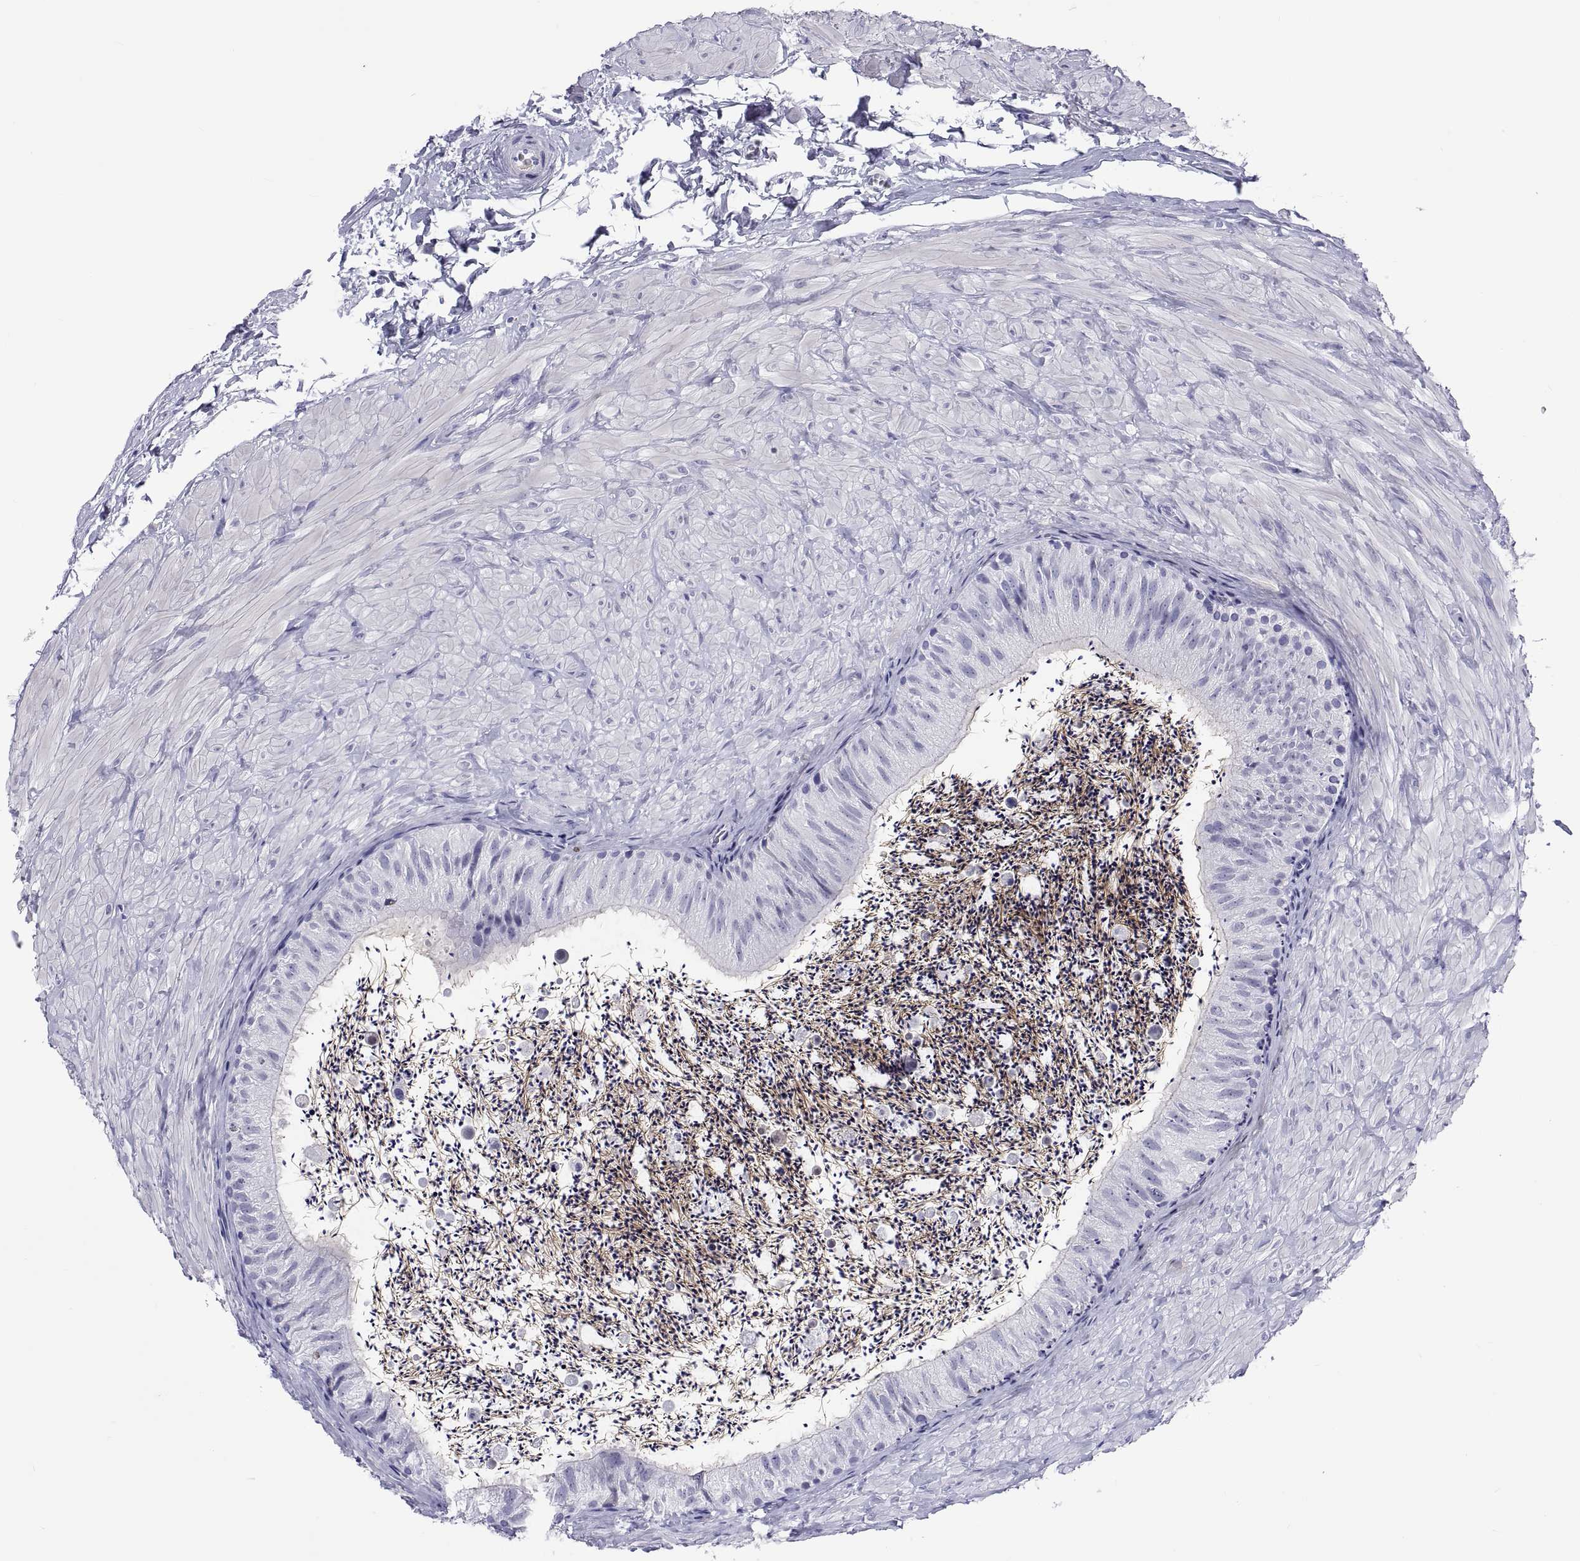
{"staining": {"intensity": "negative", "quantity": "none", "location": "none"}, "tissue": "epididymis", "cell_type": "Glandular cells", "image_type": "normal", "snomed": [{"axis": "morphology", "description": "Normal tissue, NOS"}, {"axis": "topography", "description": "Epididymis"}], "caption": "Glandular cells are negative for brown protein staining in unremarkable epididymis. The staining was performed using DAB (3,3'-diaminobenzidine) to visualize the protein expression in brown, while the nuclei were stained in blue with hematoxylin (Magnification: 20x).", "gene": "QRICH2", "patient": {"sex": "male", "age": 32}}